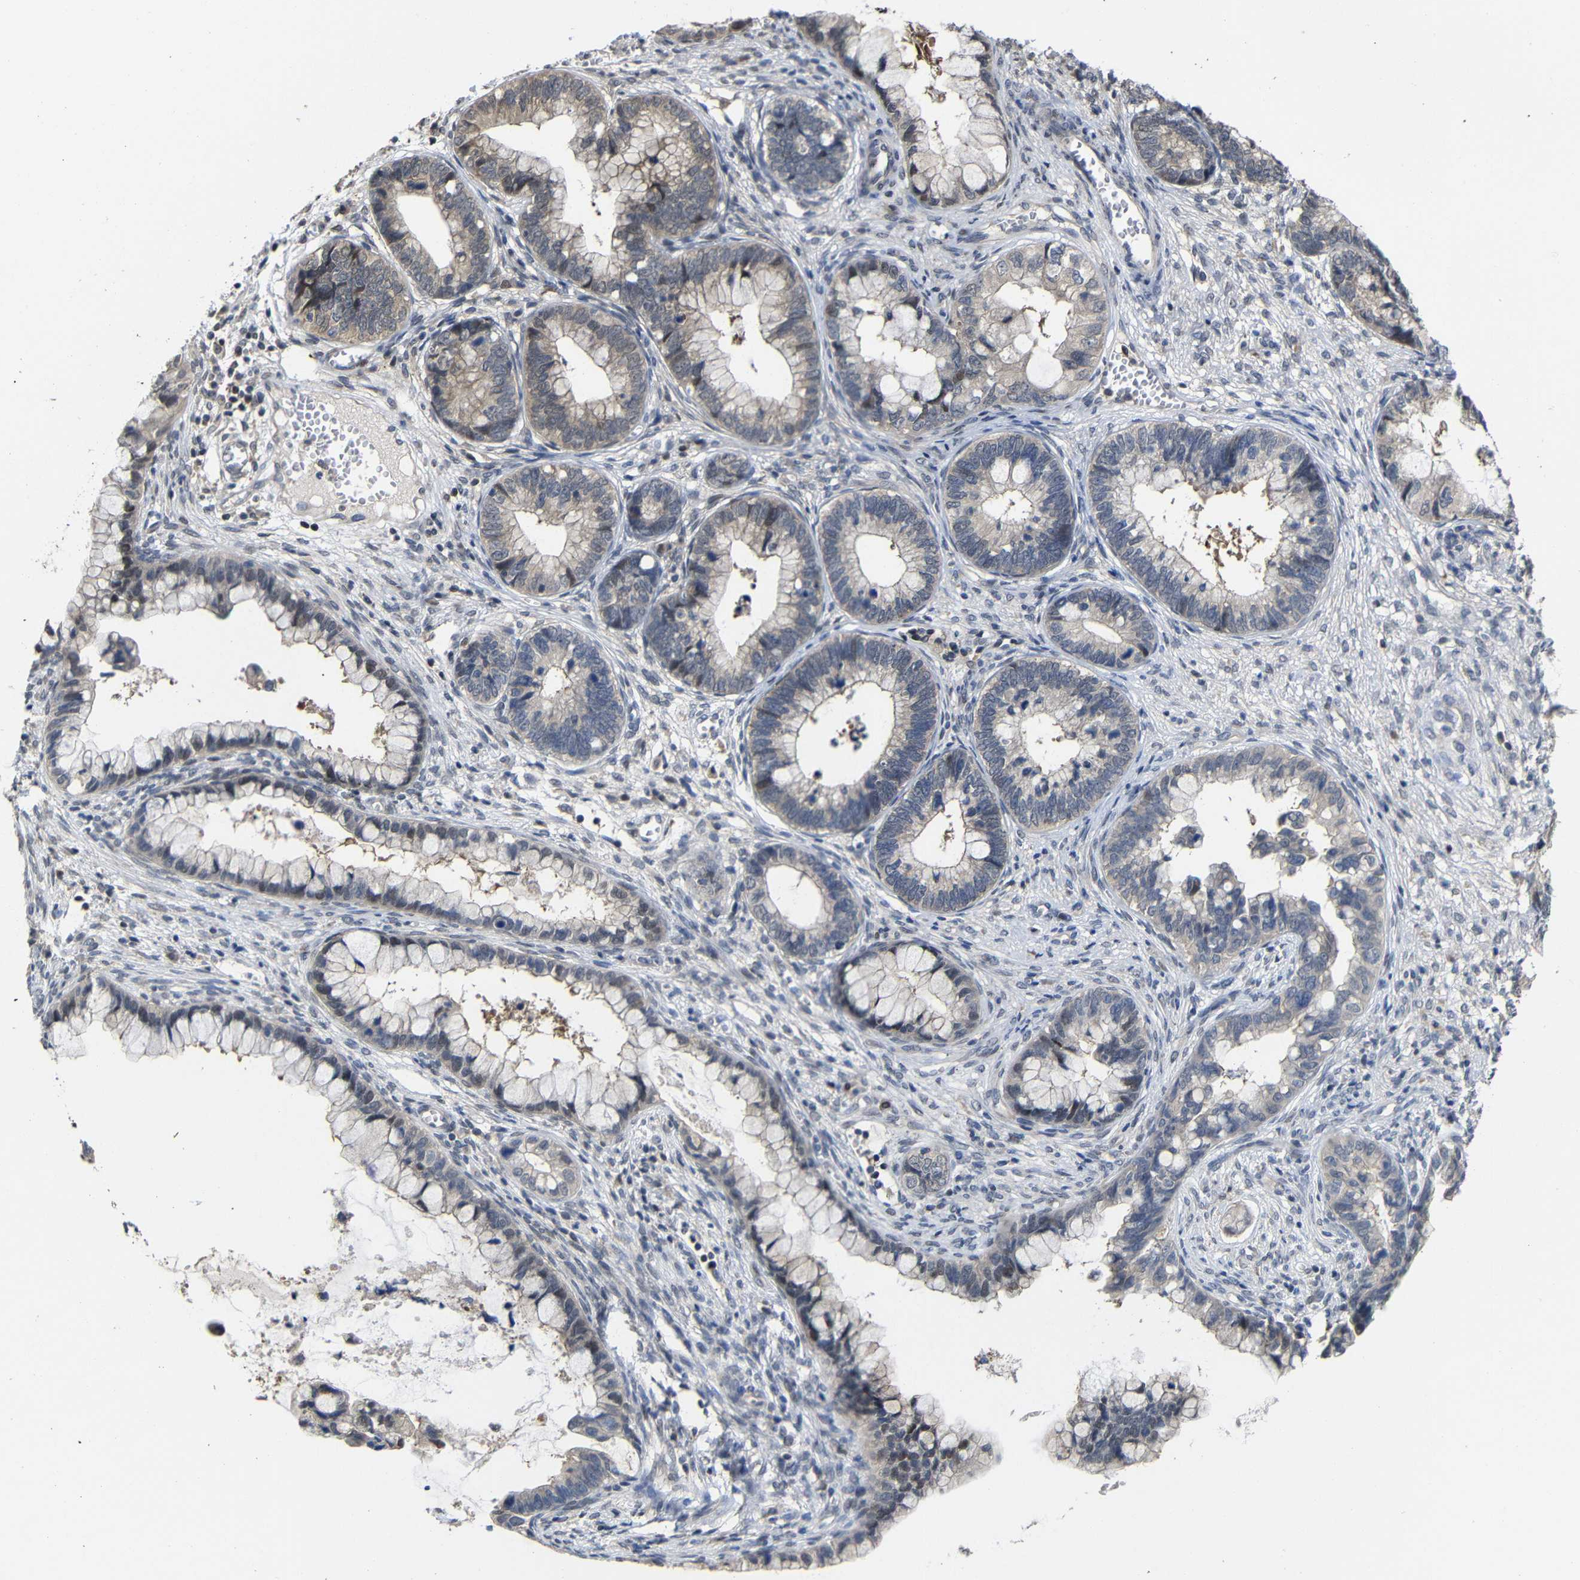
{"staining": {"intensity": "weak", "quantity": "<25%", "location": "cytoplasmic/membranous"}, "tissue": "cervical cancer", "cell_type": "Tumor cells", "image_type": "cancer", "snomed": [{"axis": "morphology", "description": "Adenocarcinoma, NOS"}, {"axis": "topography", "description": "Cervix"}], "caption": "Immunohistochemistry micrograph of neoplastic tissue: human cervical cancer stained with DAB (3,3'-diaminobenzidine) reveals no significant protein staining in tumor cells.", "gene": "ATG12", "patient": {"sex": "female", "age": 44}}